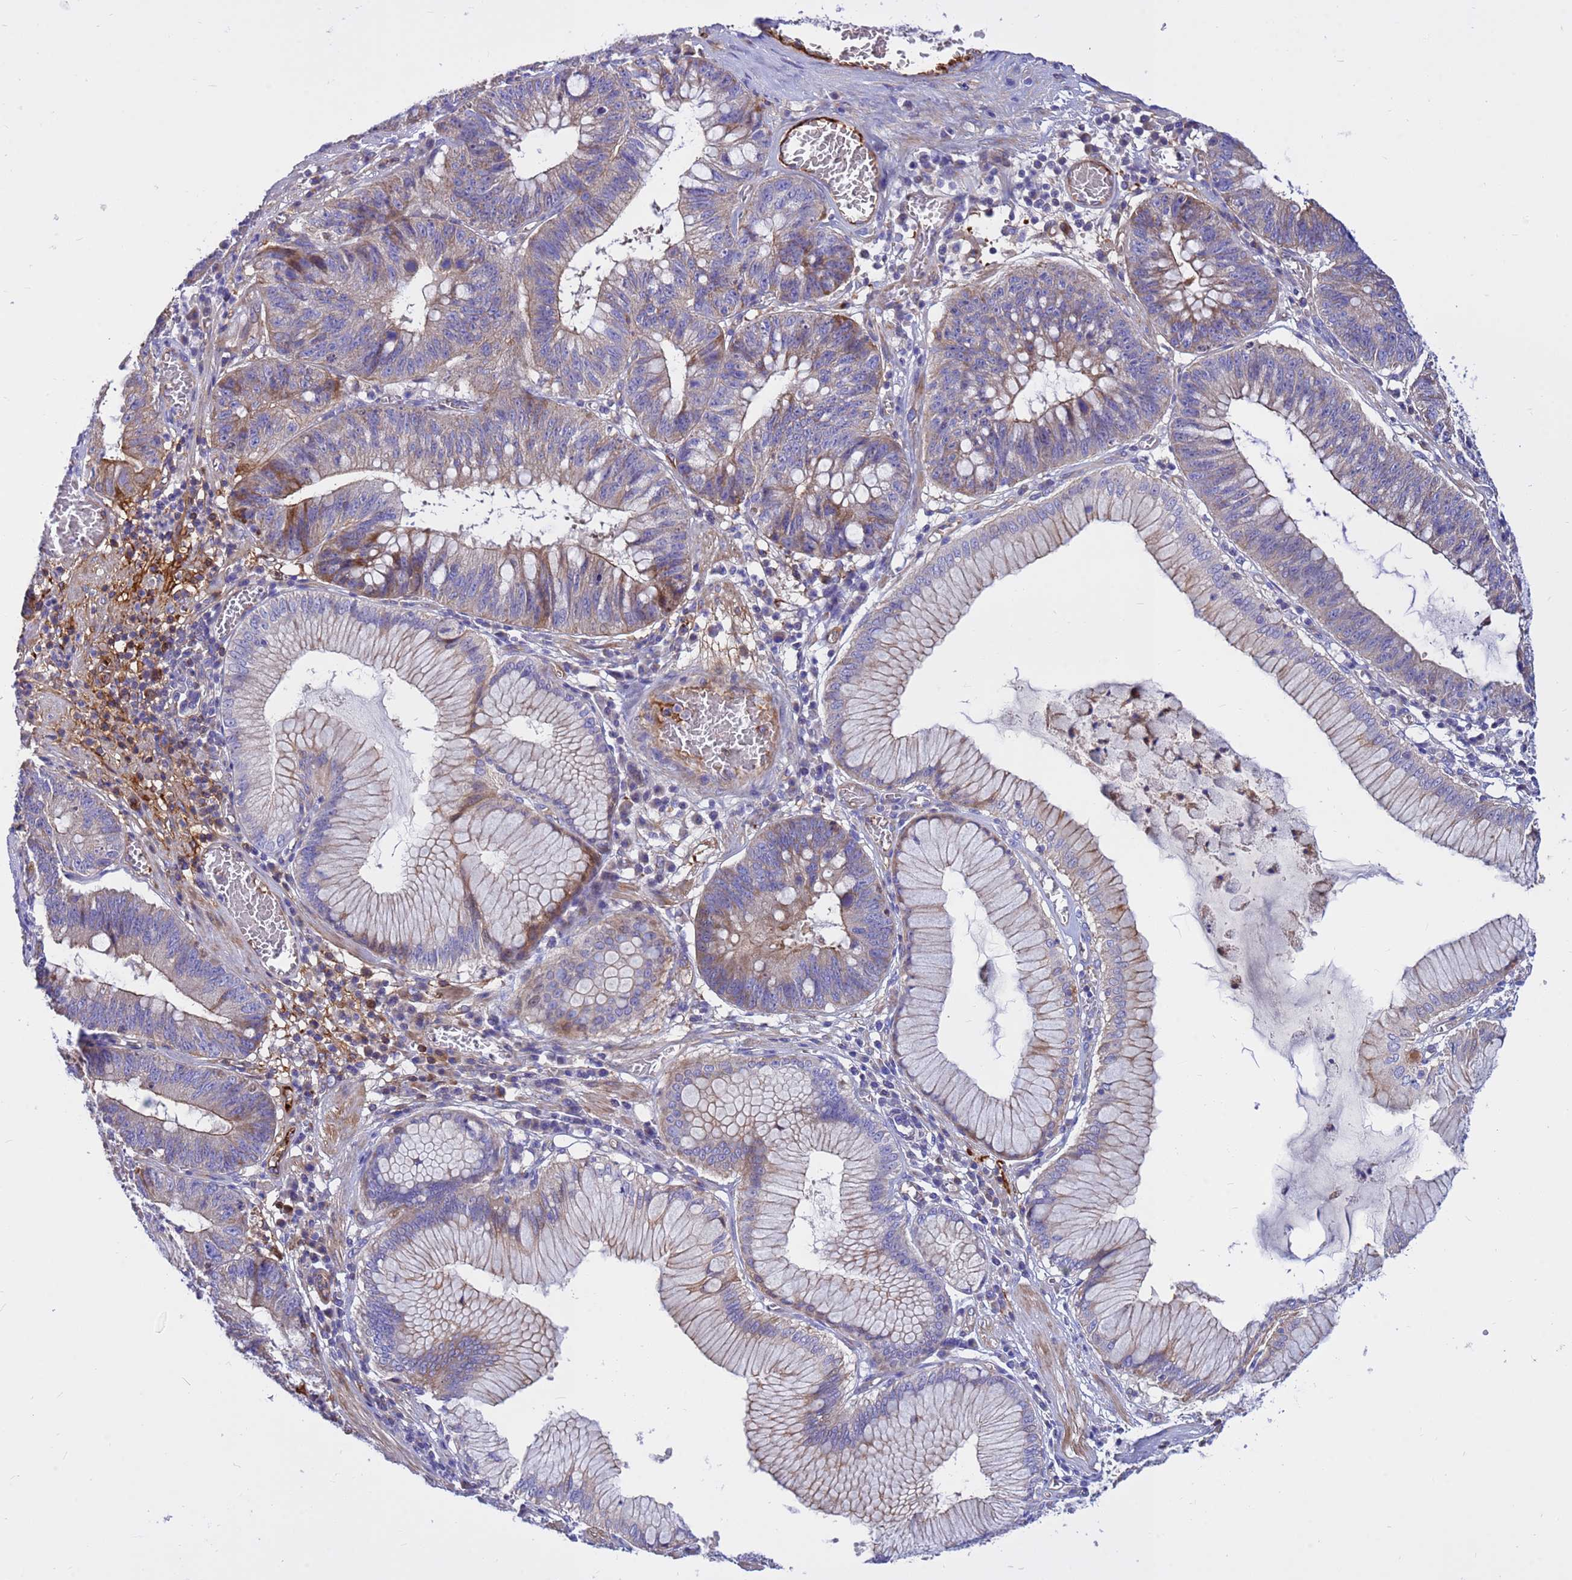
{"staining": {"intensity": "moderate", "quantity": "<25%", "location": "cytoplasmic/membranous"}, "tissue": "stomach cancer", "cell_type": "Tumor cells", "image_type": "cancer", "snomed": [{"axis": "morphology", "description": "Adenocarcinoma, NOS"}, {"axis": "topography", "description": "Stomach"}], "caption": "Immunohistochemical staining of stomach adenocarcinoma demonstrates low levels of moderate cytoplasmic/membranous positivity in about <25% of tumor cells. The protein is shown in brown color, while the nuclei are stained blue.", "gene": "CRHBP", "patient": {"sex": "male", "age": 59}}